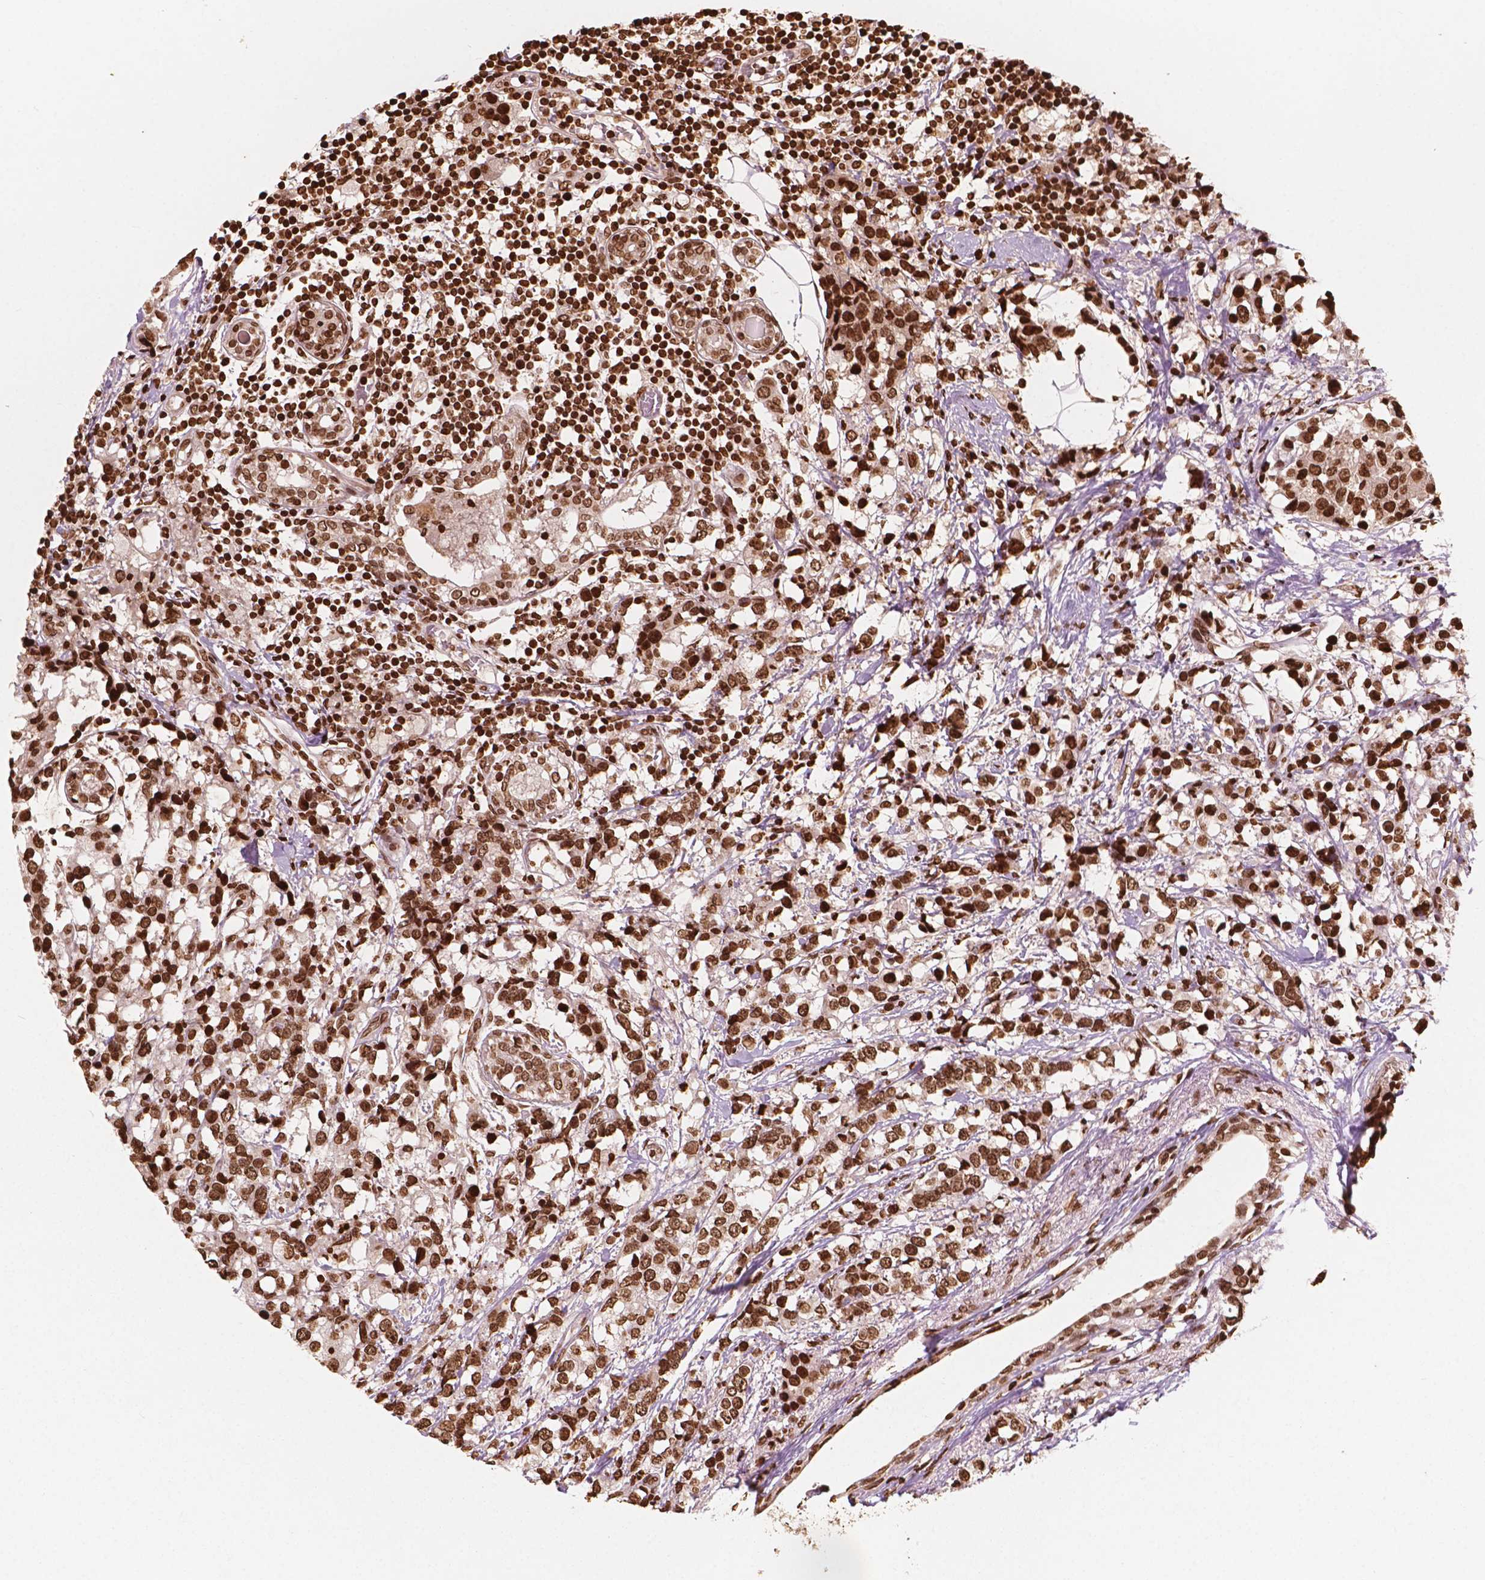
{"staining": {"intensity": "strong", "quantity": ">75%", "location": "nuclear"}, "tissue": "breast cancer", "cell_type": "Tumor cells", "image_type": "cancer", "snomed": [{"axis": "morphology", "description": "Lobular carcinoma"}, {"axis": "topography", "description": "Breast"}], "caption": "This is an image of immunohistochemistry staining of lobular carcinoma (breast), which shows strong positivity in the nuclear of tumor cells.", "gene": "H3C7", "patient": {"sex": "female", "age": 59}}